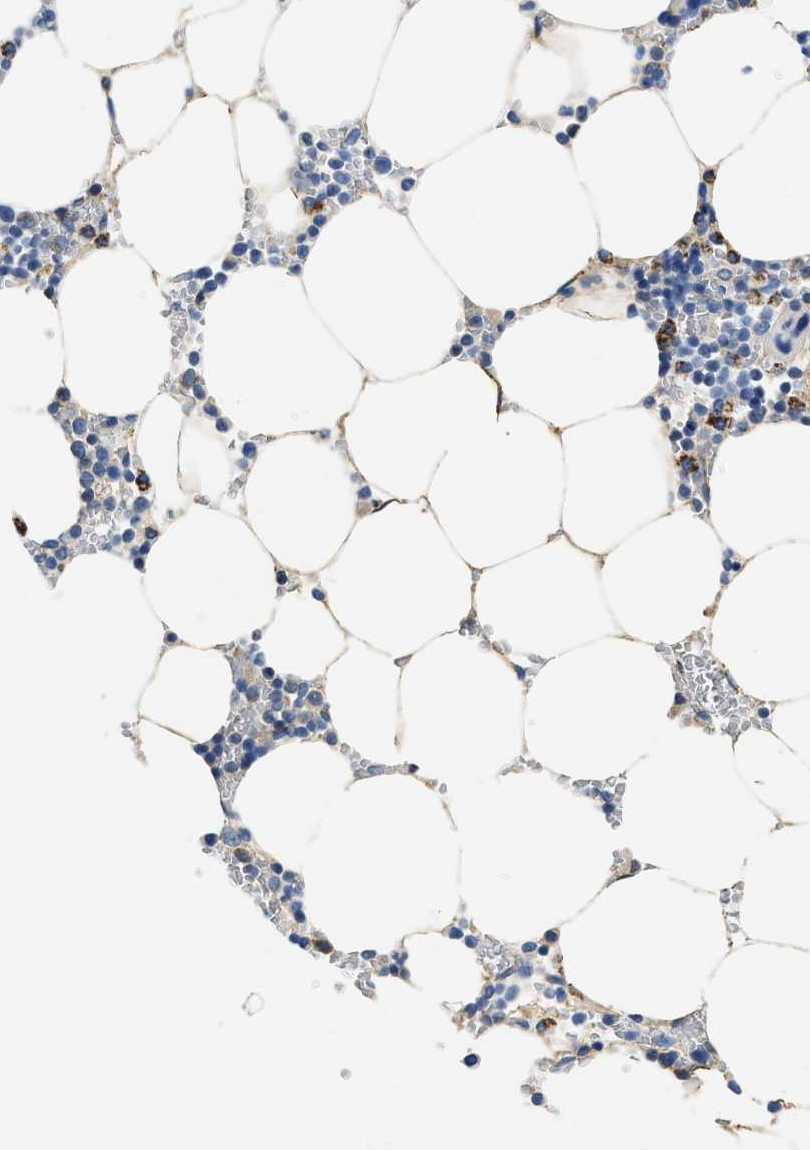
{"staining": {"intensity": "negative", "quantity": "none", "location": "none"}, "tissue": "bone marrow", "cell_type": "Hematopoietic cells", "image_type": "normal", "snomed": [{"axis": "morphology", "description": "Normal tissue, NOS"}, {"axis": "topography", "description": "Bone marrow"}], "caption": "DAB (3,3'-diaminobenzidine) immunohistochemical staining of normal bone marrow shows no significant expression in hematopoietic cells.", "gene": "PCK2", "patient": {"sex": "male", "age": 70}}